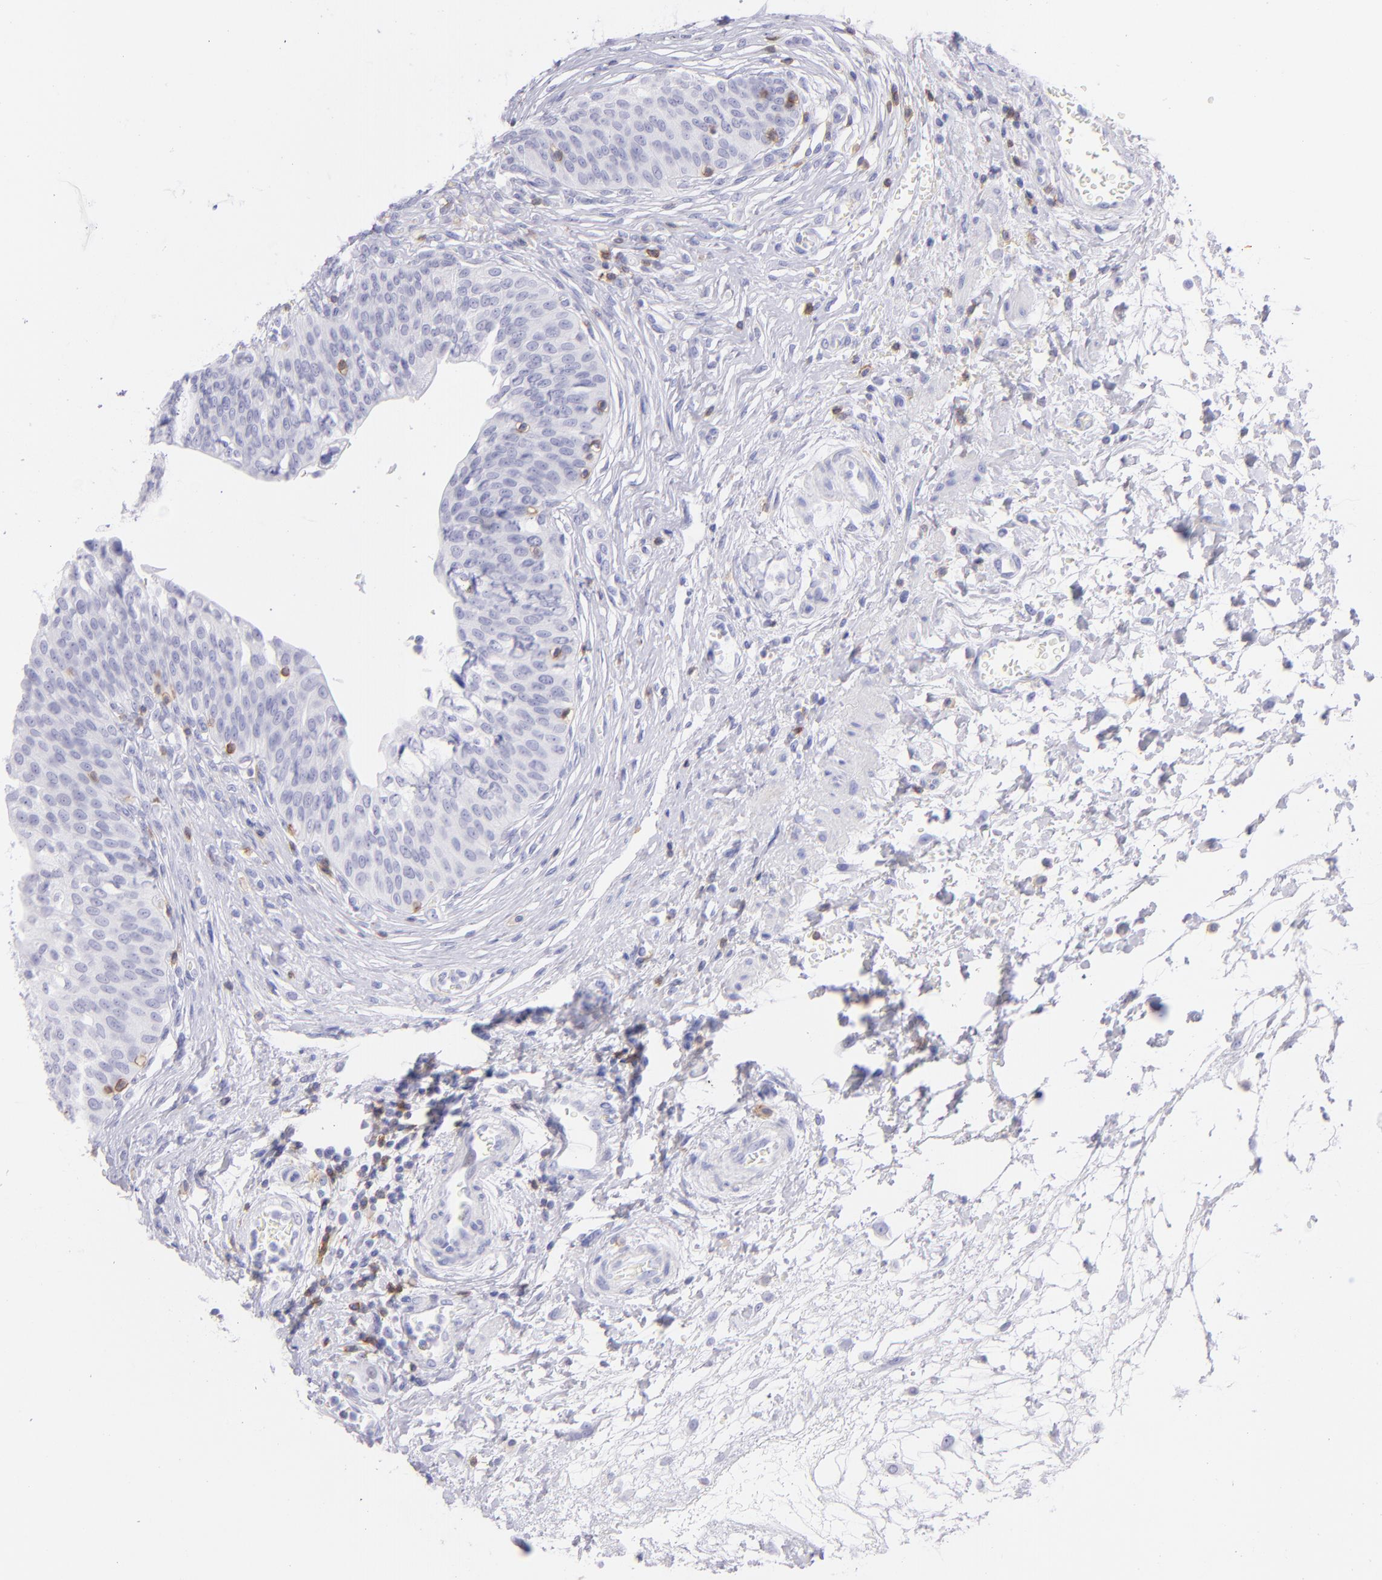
{"staining": {"intensity": "negative", "quantity": "none", "location": "none"}, "tissue": "urinary bladder", "cell_type": "Urothelial cells", "image_type": "normal", "snomed": [{"axis": "morphology", "description": "Normal tissue, NOS"}, {"axis": "topography", "description": "Smooth muscle"}, {"axis": "topography", "description": "Urinary bladder"}], "caption": "Immunohistochemistry image of benign urinary bladder stained for a protein (brown), which exhibits no staining in urothelial cells.", "gene": "CD69", "patient": {"sex": "male", "age": 35}}